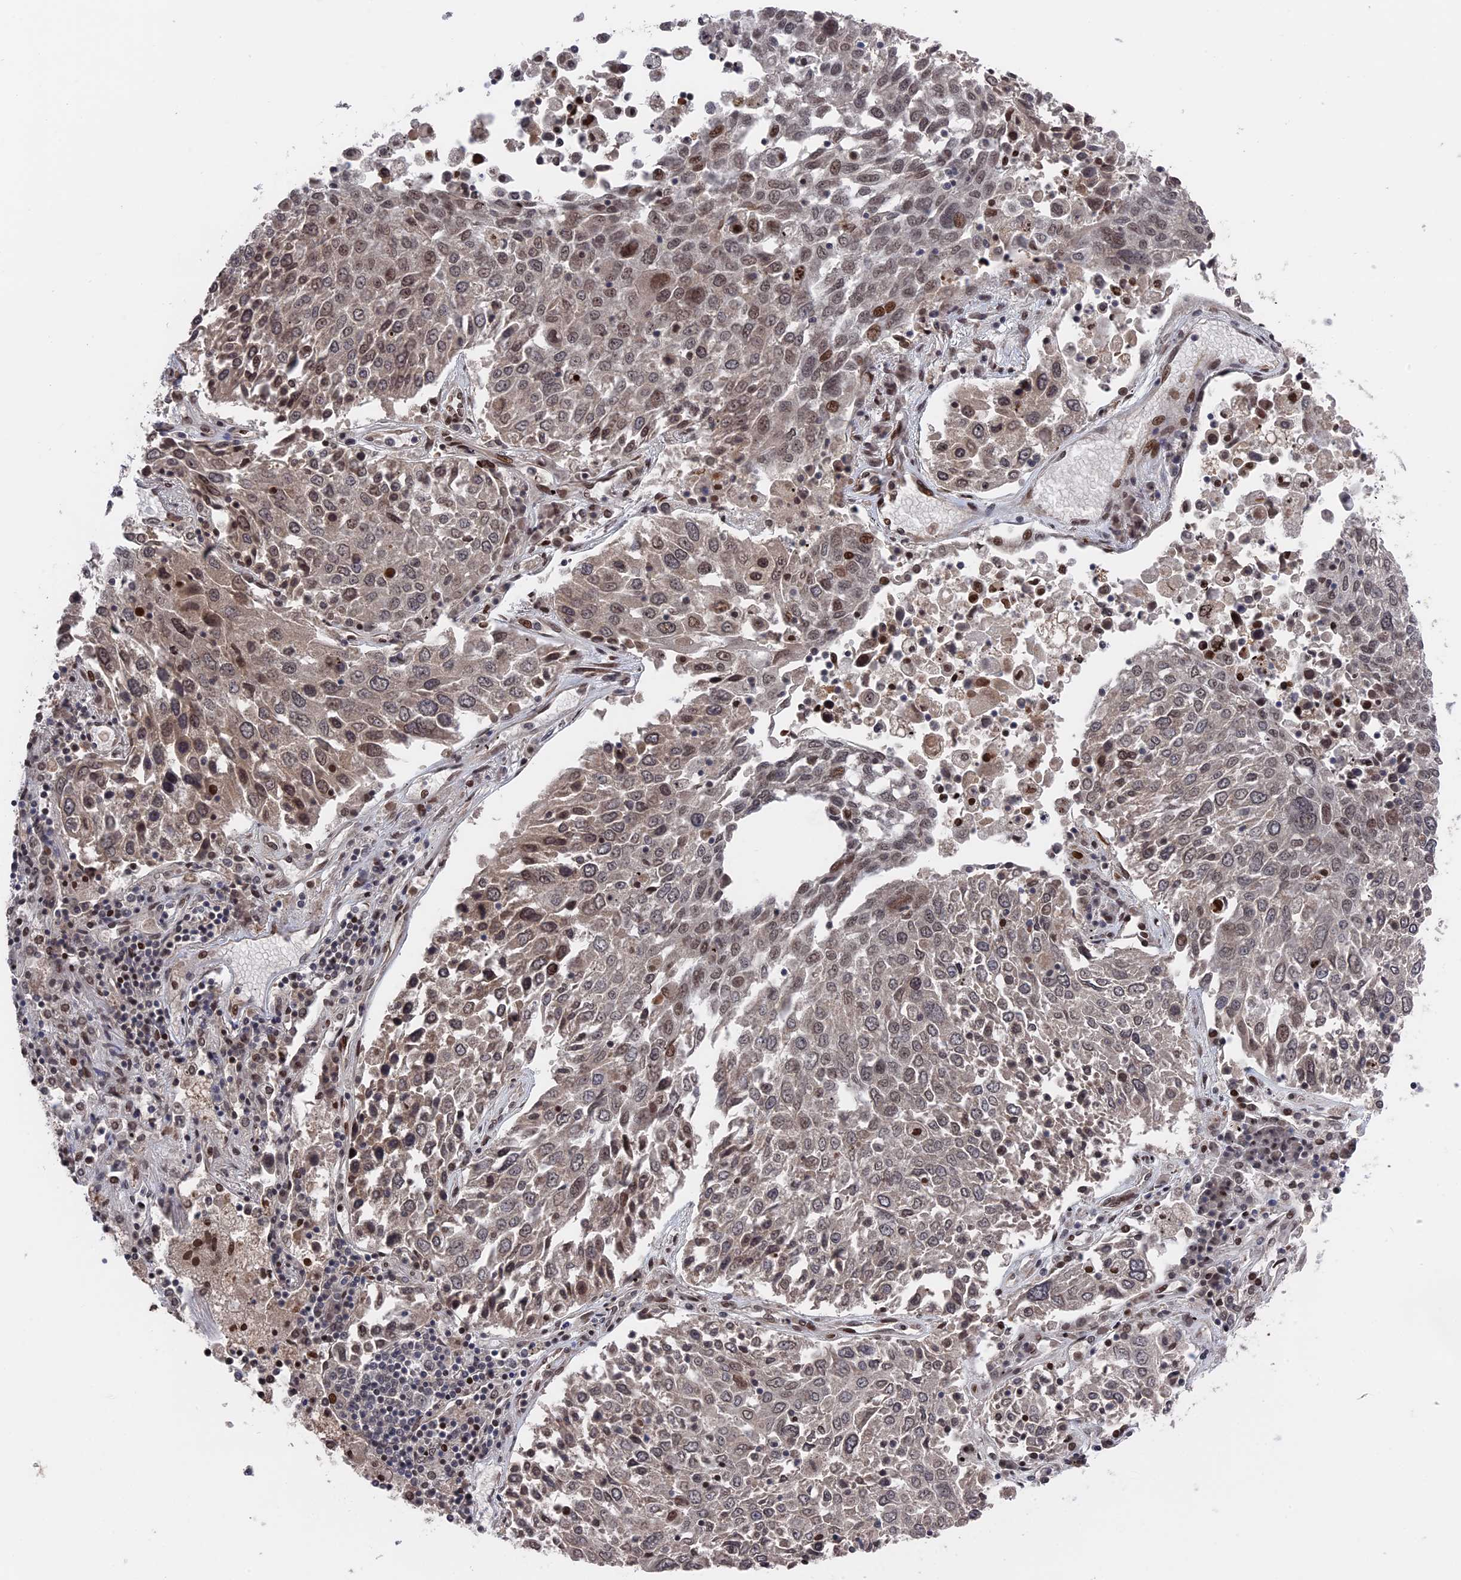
{"staining": {"intensity": "moderate", "quantity": "25%-75%", "location": "nuclear"}, "tissue": "lung cancer", "cell_type": "Tumor cells", "image_type": "cancer", "snomed": [{"axis": "morphology", "description": "Squamous cell carcinoma, NOS"}, {"axis": "topography", "description": "Lung"}], "caption": "Immunohistochemistry (IHC) (DAB (3,3'-diaminobenzidine)) staining of human squamous cell carcinoma (lung) demonstrates moderate nuclear protein positivity in about 25%-75% of tumor cells.", "gene": "NR2C2AP", "patient": {"sex": "male", "age": 65}}